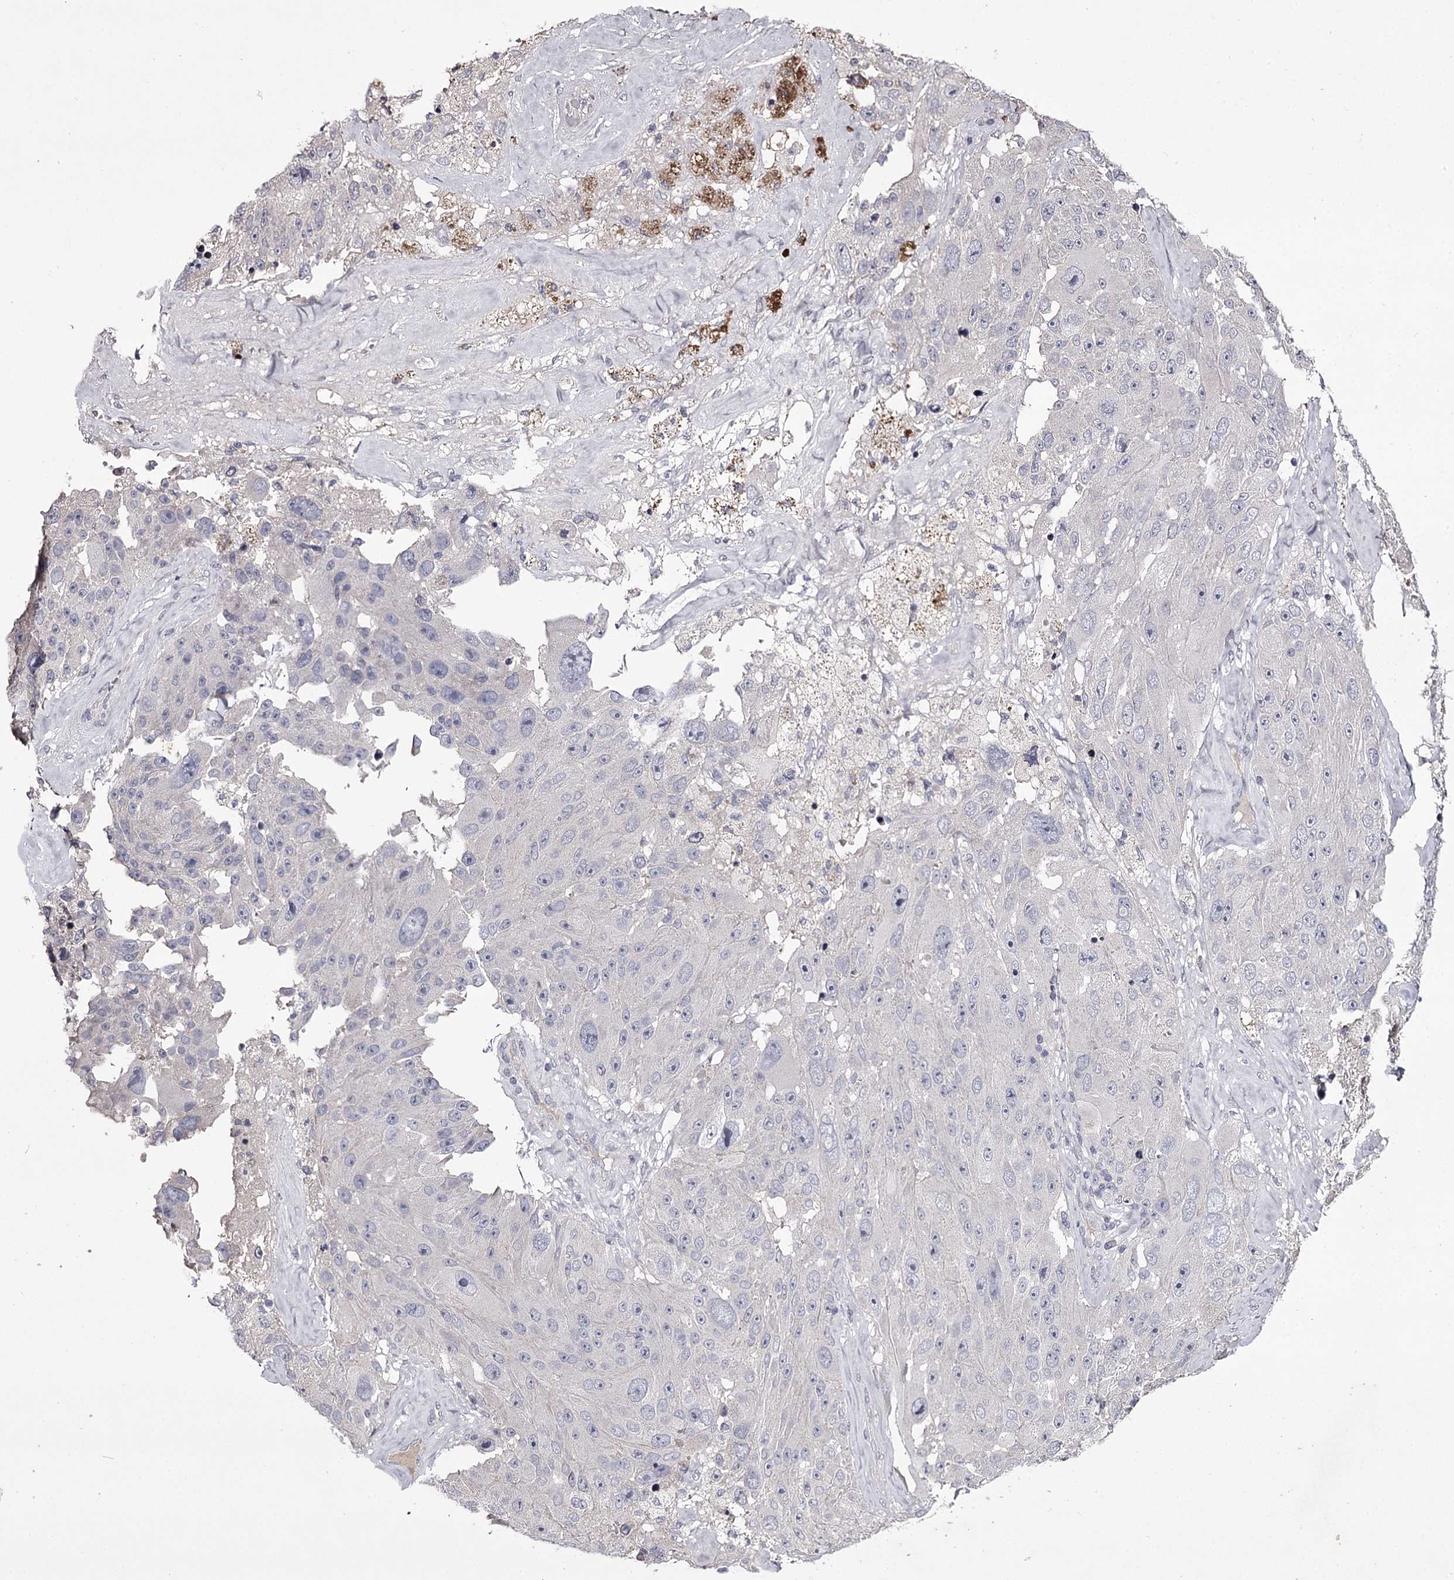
{"staining": {"intensity": "negative", "quantity": "none", "location": "none"}, "tissue": "melanoma", "cell_type": "Tumor cells", "image_type": "cancer", "snomed": [{"axis": "morphology", "description": "Malignant melanoma, Metastatic site"}, {"axis": "topography", "description": "Lymph node"}], "caption": "IHC histopathology image of human melanoma stained for a protein (brown), which shows no expression in tumor cells. (Immunohistochemistry, brightfield microscopy, high magnification).", "gene": "PRM2", "patient": {"sex": "male", "age": 62}}